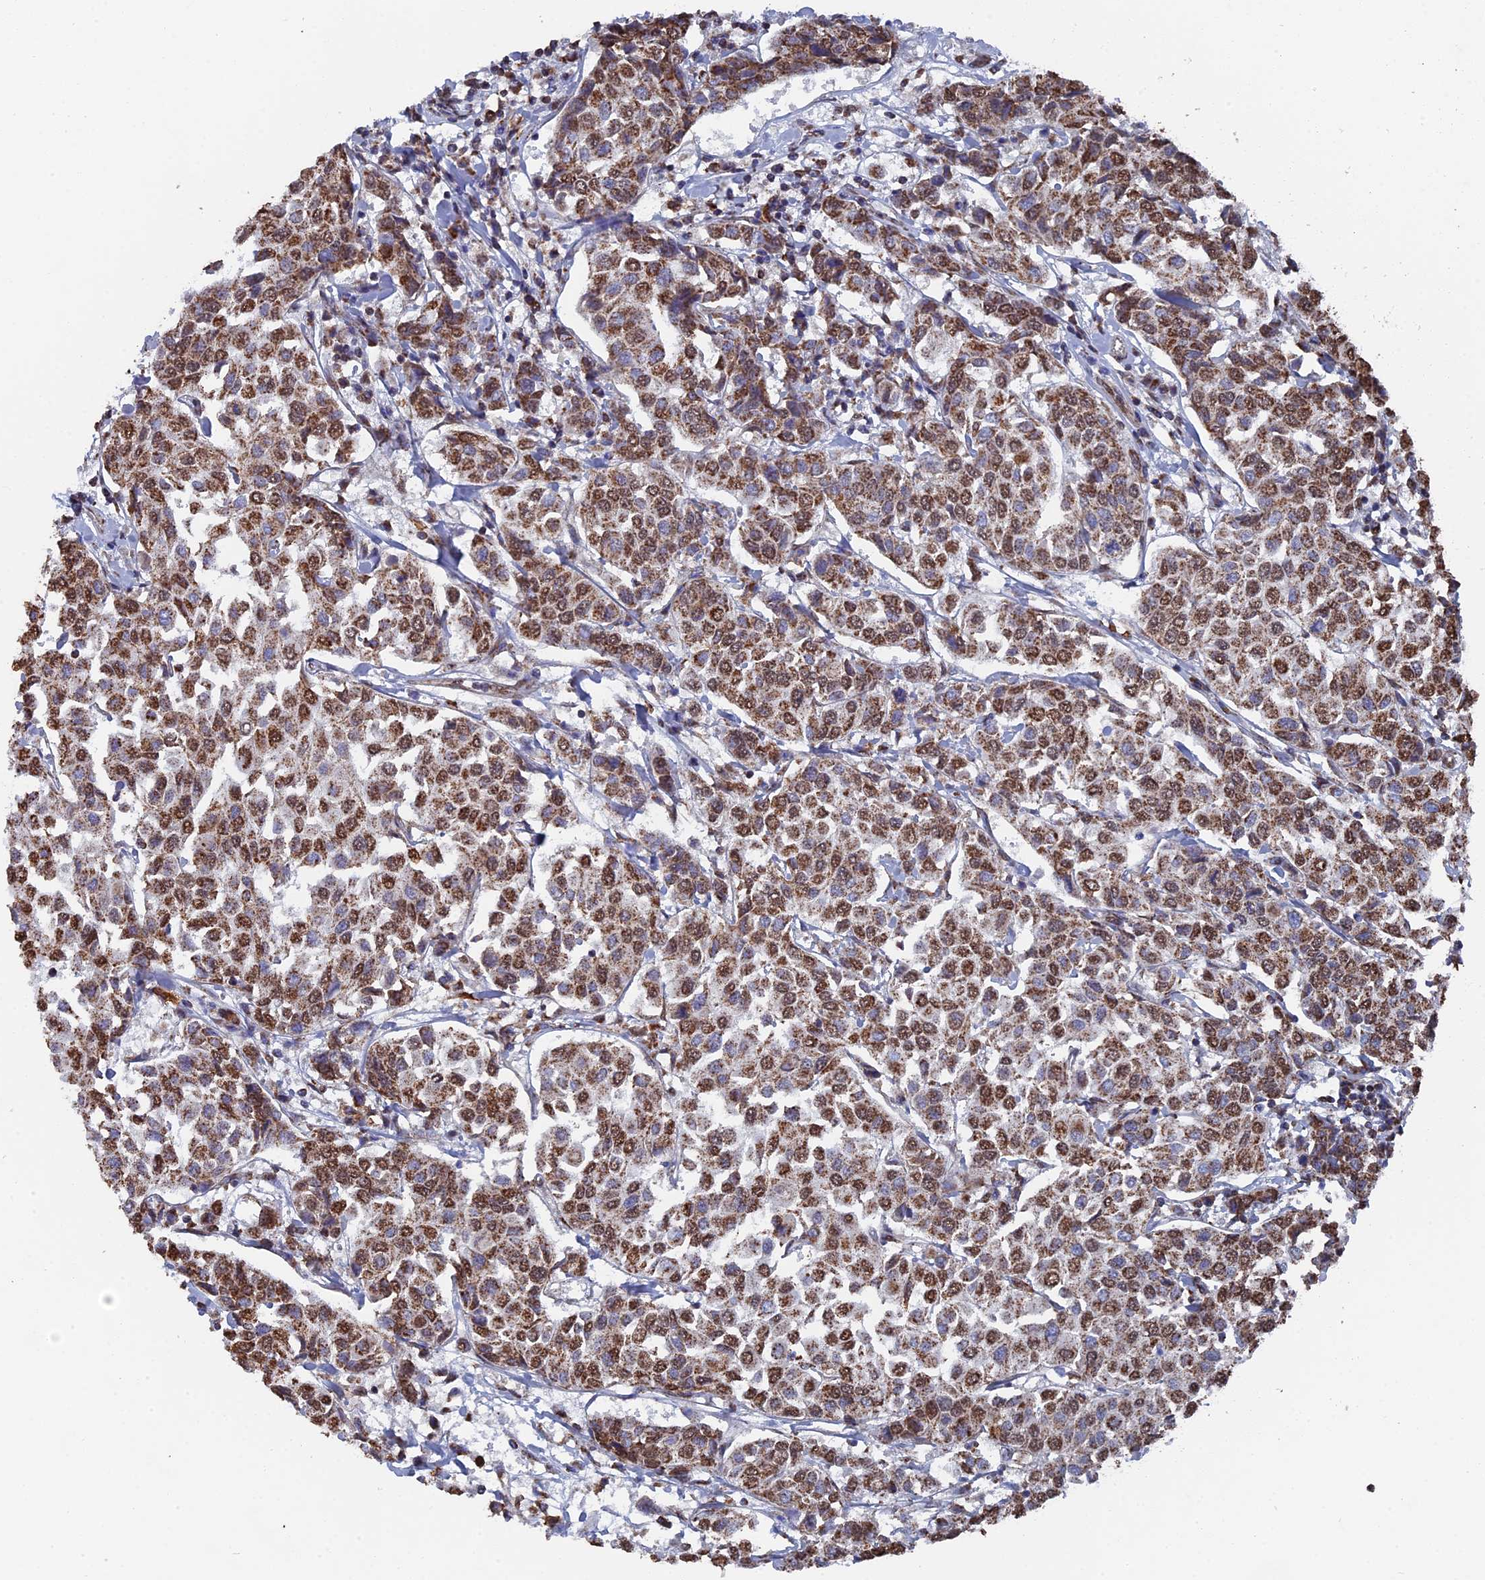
{"staining": {"intensity": "moderate", "quantity": ">75%", "location": "cytoplasmic/membranous,nuclear"}, "tissue": "breast cancer", "cell_type": "Tumor cells", "image_type": "cancer", "snomed": [{"axis": "morphology", "description": "Duct carcinoma"}, {"axis": "topography", "description": "Breast"}], "caption": "There is medium levels of moderate cytoplasmic/membranous and nuclear positivity in tumor cells of intraductal carcinoma (breast), as demonstrated by immunohistochemical staining (brown color).", "gene": "SMG9", "patient": {"sex": "female", "age": 55}}